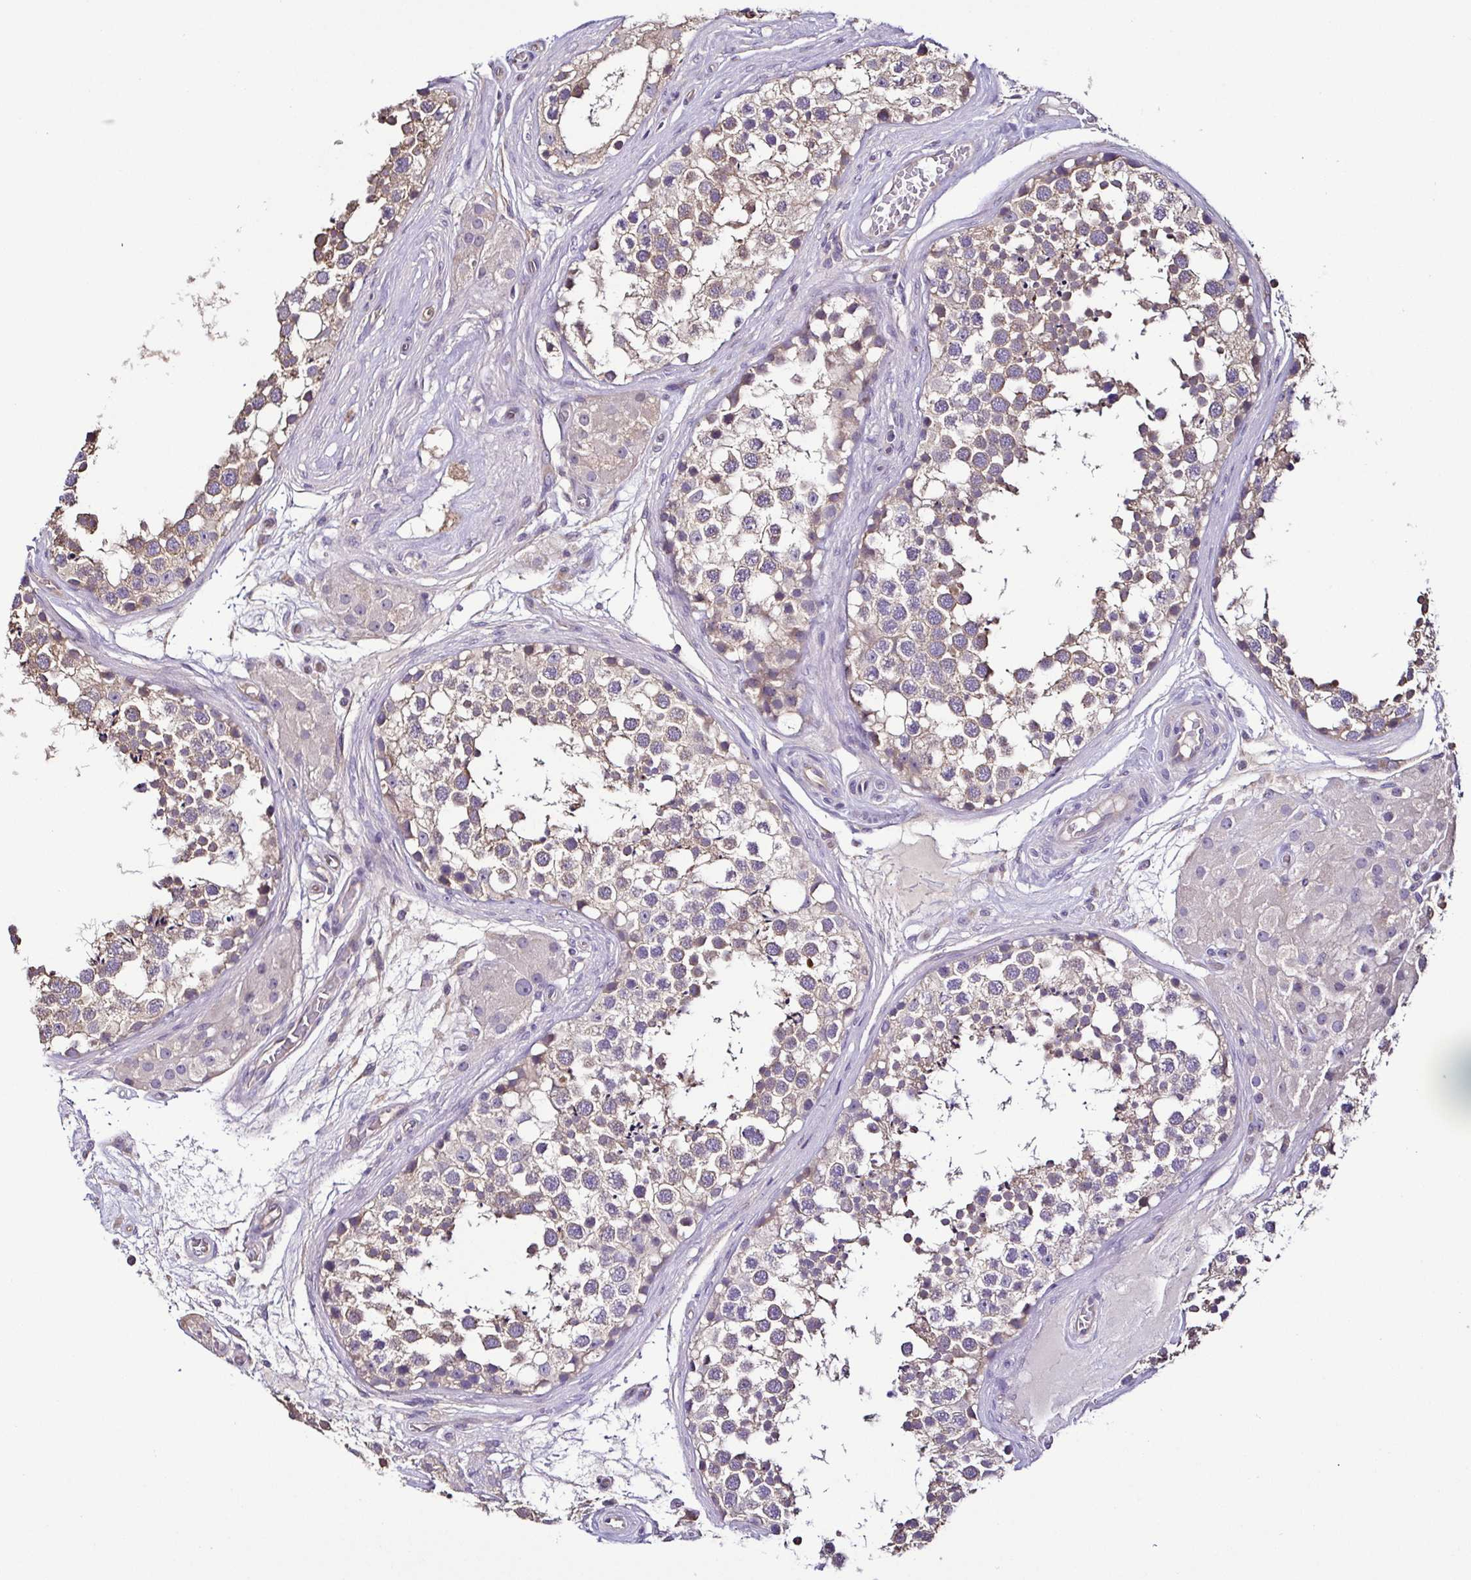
{"staining": {"intensity": "weak", "quantity": "25%-75%", "location": "cytoplasmic/membranous"}, "tissue": "testis", "cell_type": "Cells in seminiferous ducts", "image_type": "normal", "snomed": [{"axis": "morphology", "description": "Normal tissue, NOS"}, {"axis": "morphology", "description": "Seminoma, NOS"}, {"axis": "topography", "description": "Testis"}], "caption": "Weak cytoplasmic/membranous expression is identified in approximately 25%-75% of cells in seminiferous ducts in benign testis.", "gene": "LMOD2", "patient": {"sex": "male", "age": 65}}